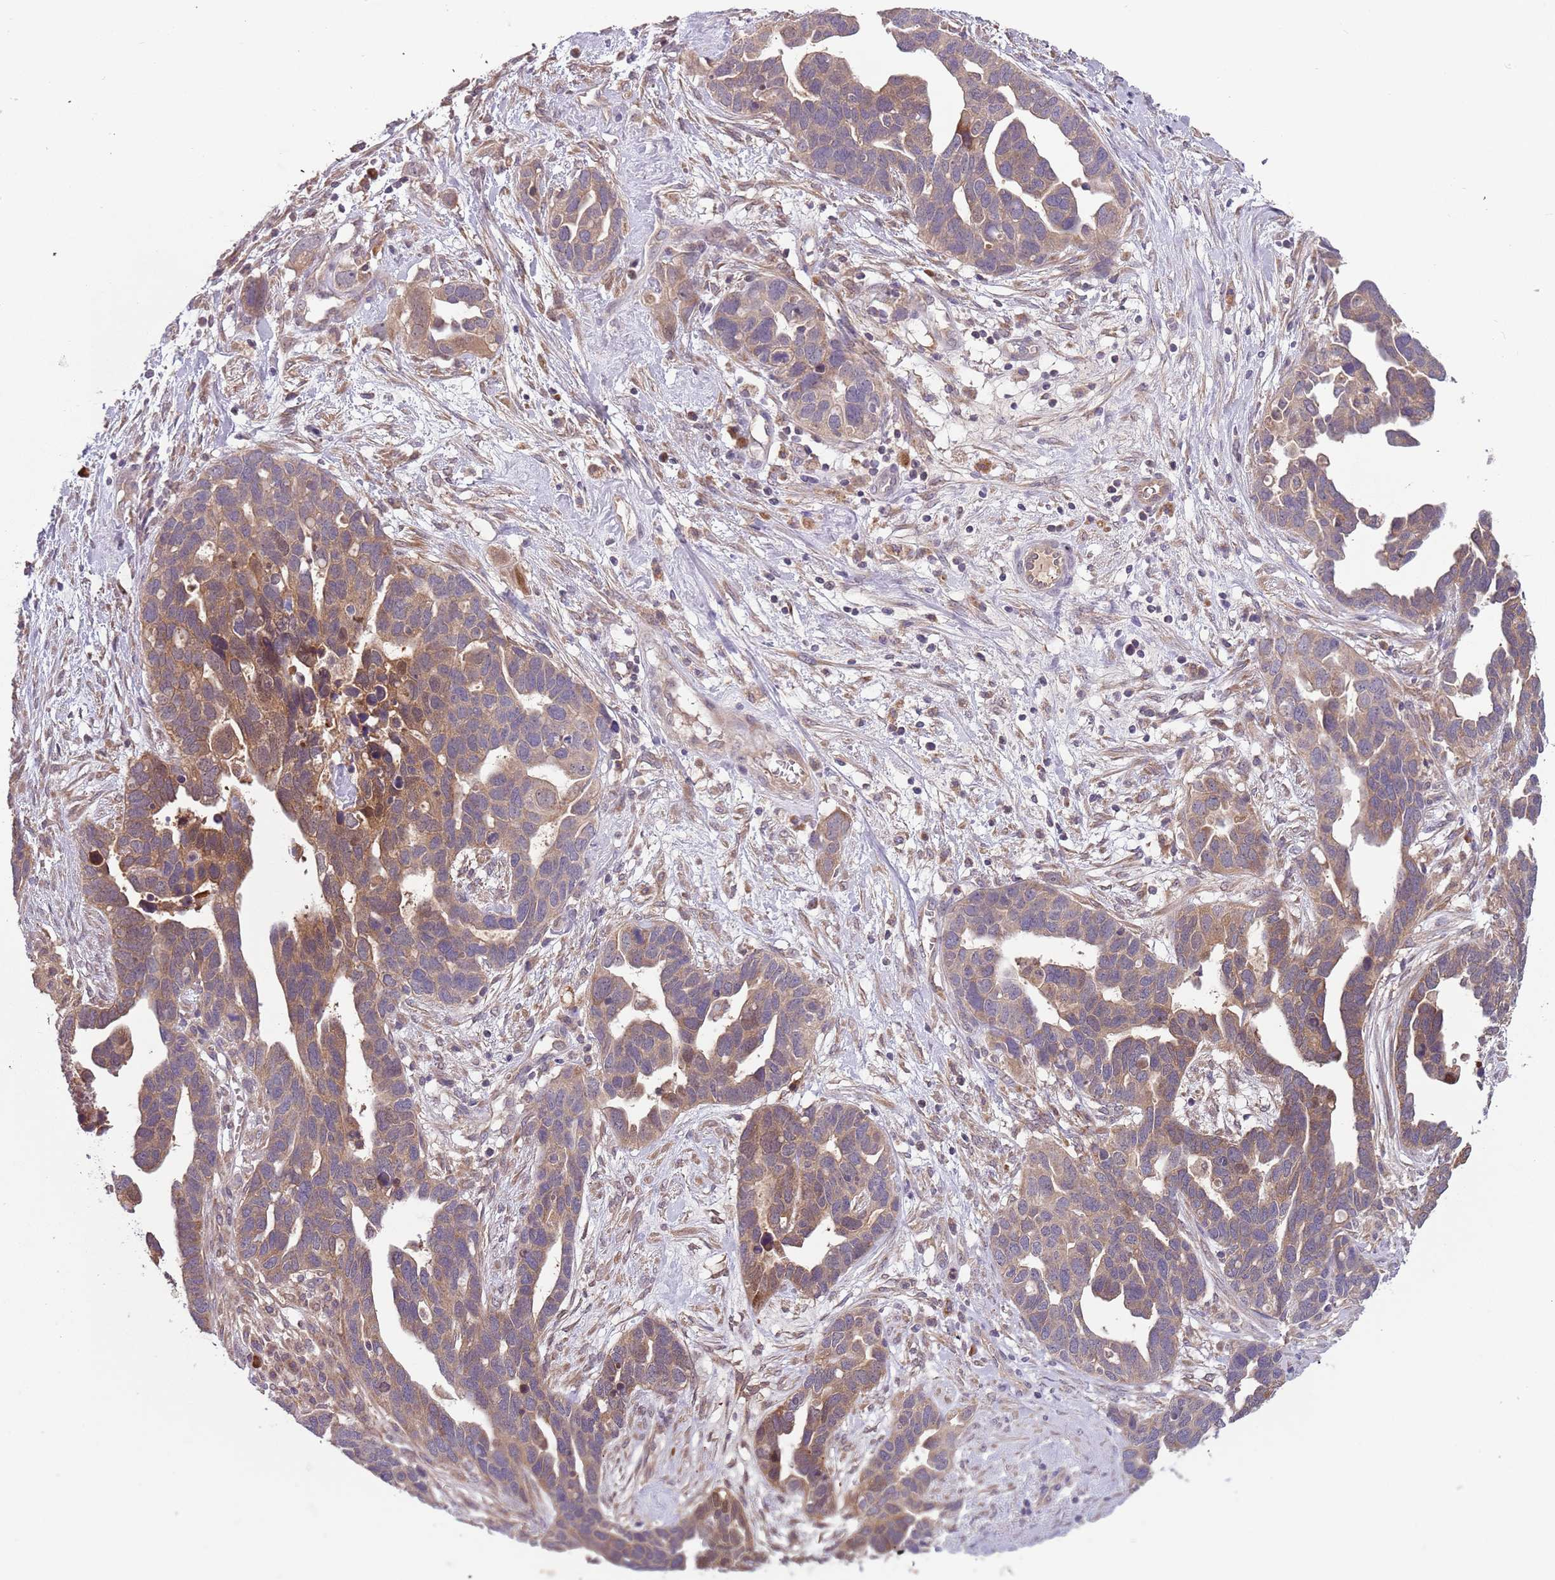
{"staining": {"intensity": "moderate", "quantity": ">75%", "location": "cytoplasmic/membranous"}, "tissue": "ovarian cancer", "cell_type": "Tumor cells", "image_type": "cancer", "snomed": [{"axis": "morphology", "description": "Cystadenocarcinoma, serous, NOS"}, {"axis": "topography", "description": "Ovary"}], "caption": "Immunohistochemical staining of human serous cystadenocarcinoma (ovarian) demonstrates medium levels of moderate cytoplasmic/membranous protein expression in about >75% of tumor cells.", "gene": "FECH", "patient": {"sex": "female", "age": 54}}